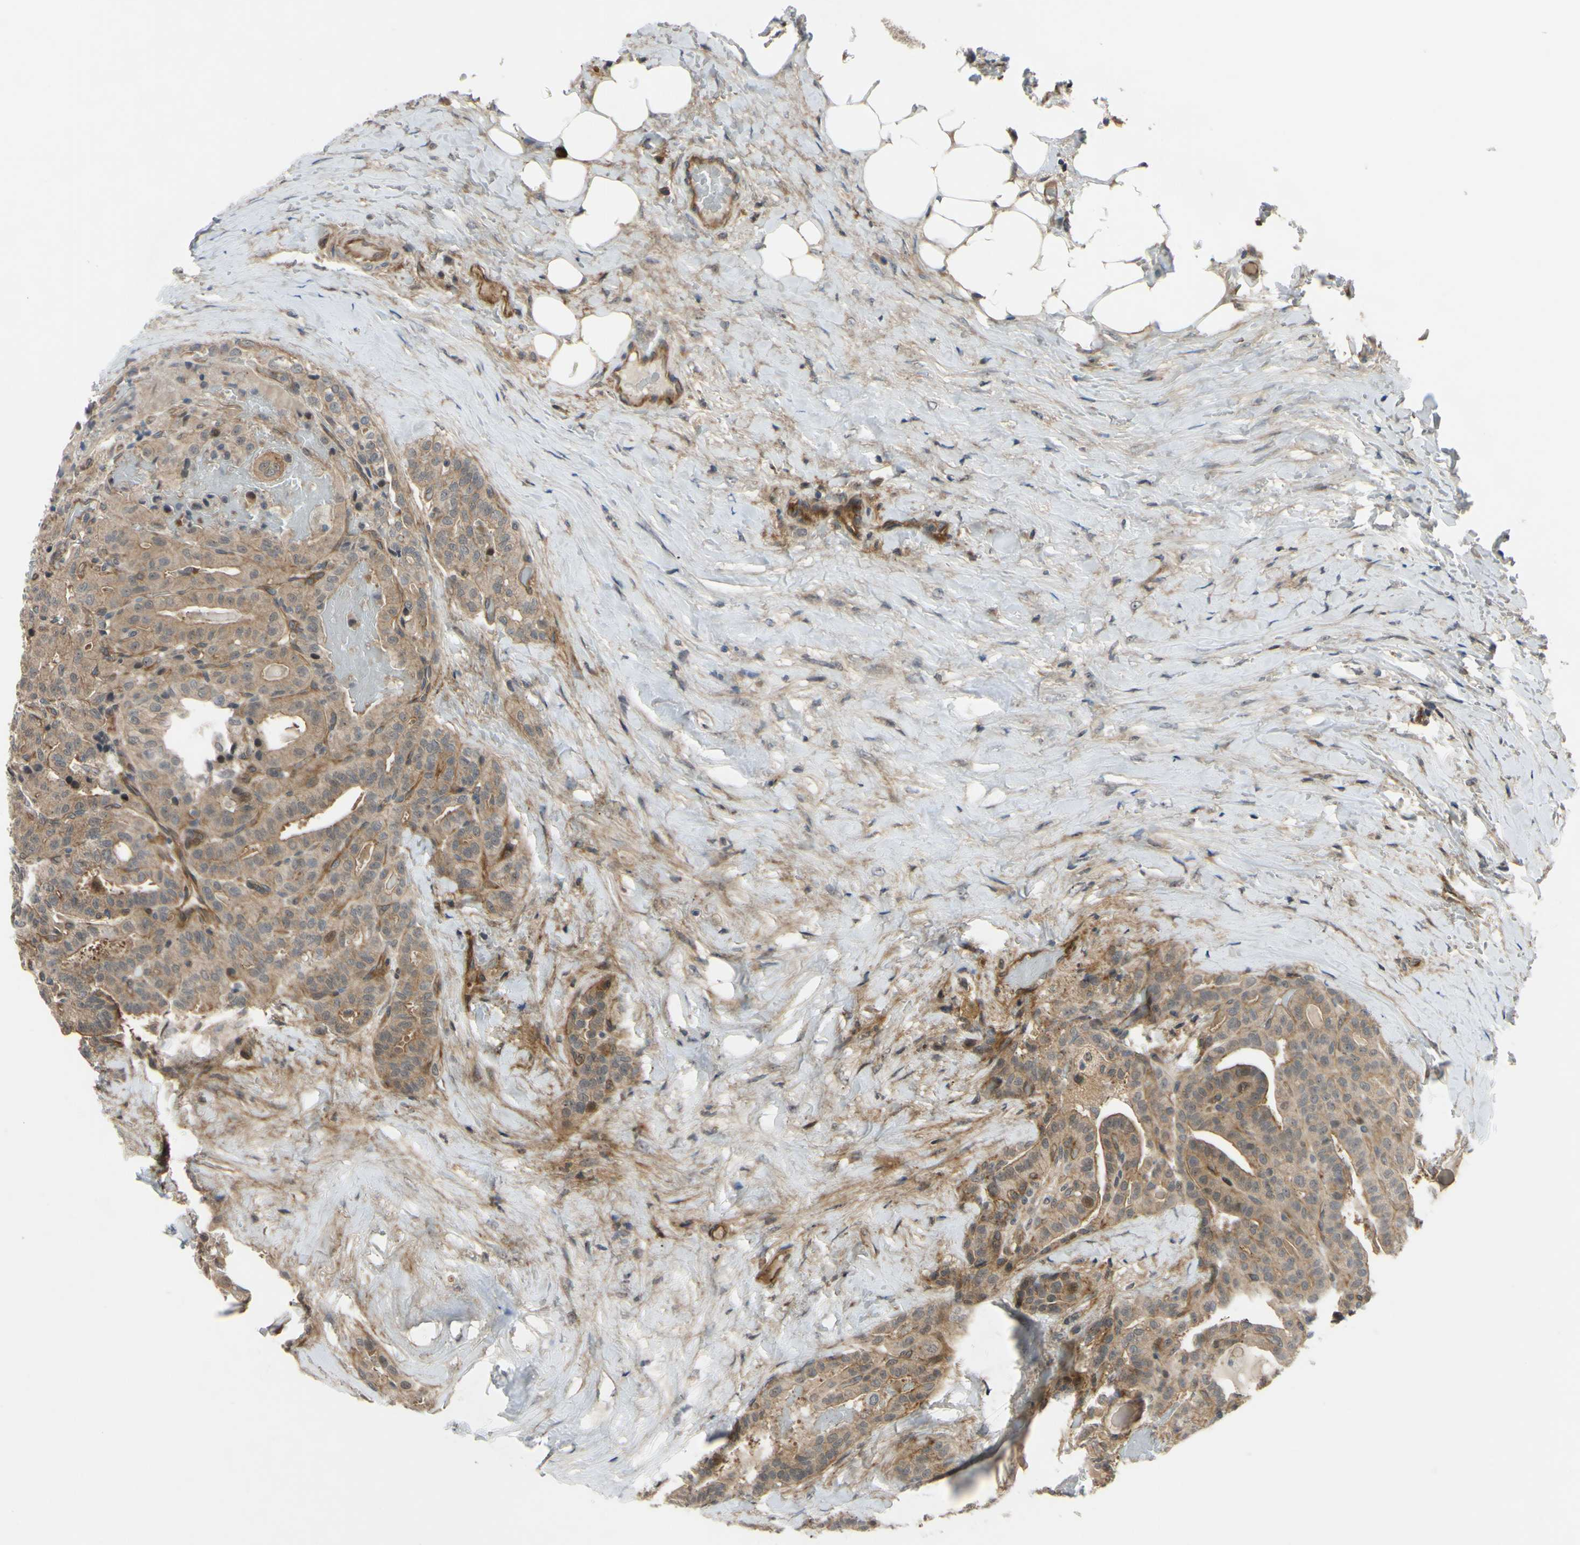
{"staining": {"intensity": "moderate", "quantity": ">75%", "location": "cytoplasmic/membranous"}, "tissue": "thyroid cancer", "cell_type": "Tumor cells", "image_type": "cancer", "snomed": [{"axis": "morphology", "description": "Papillary adenocarcinoma, NOS"}, {"axis": "topography", "description": "Thyroid gland"}], "caption": "A photomicrograph of thyroid cancer (papillary adenocarcinoma) stained for a protein displays moderate cytoplasmic/membranous brown staining in tumor cells.", "gene": "COMMD9", "patient": {"sex": "male", "age": 77}}